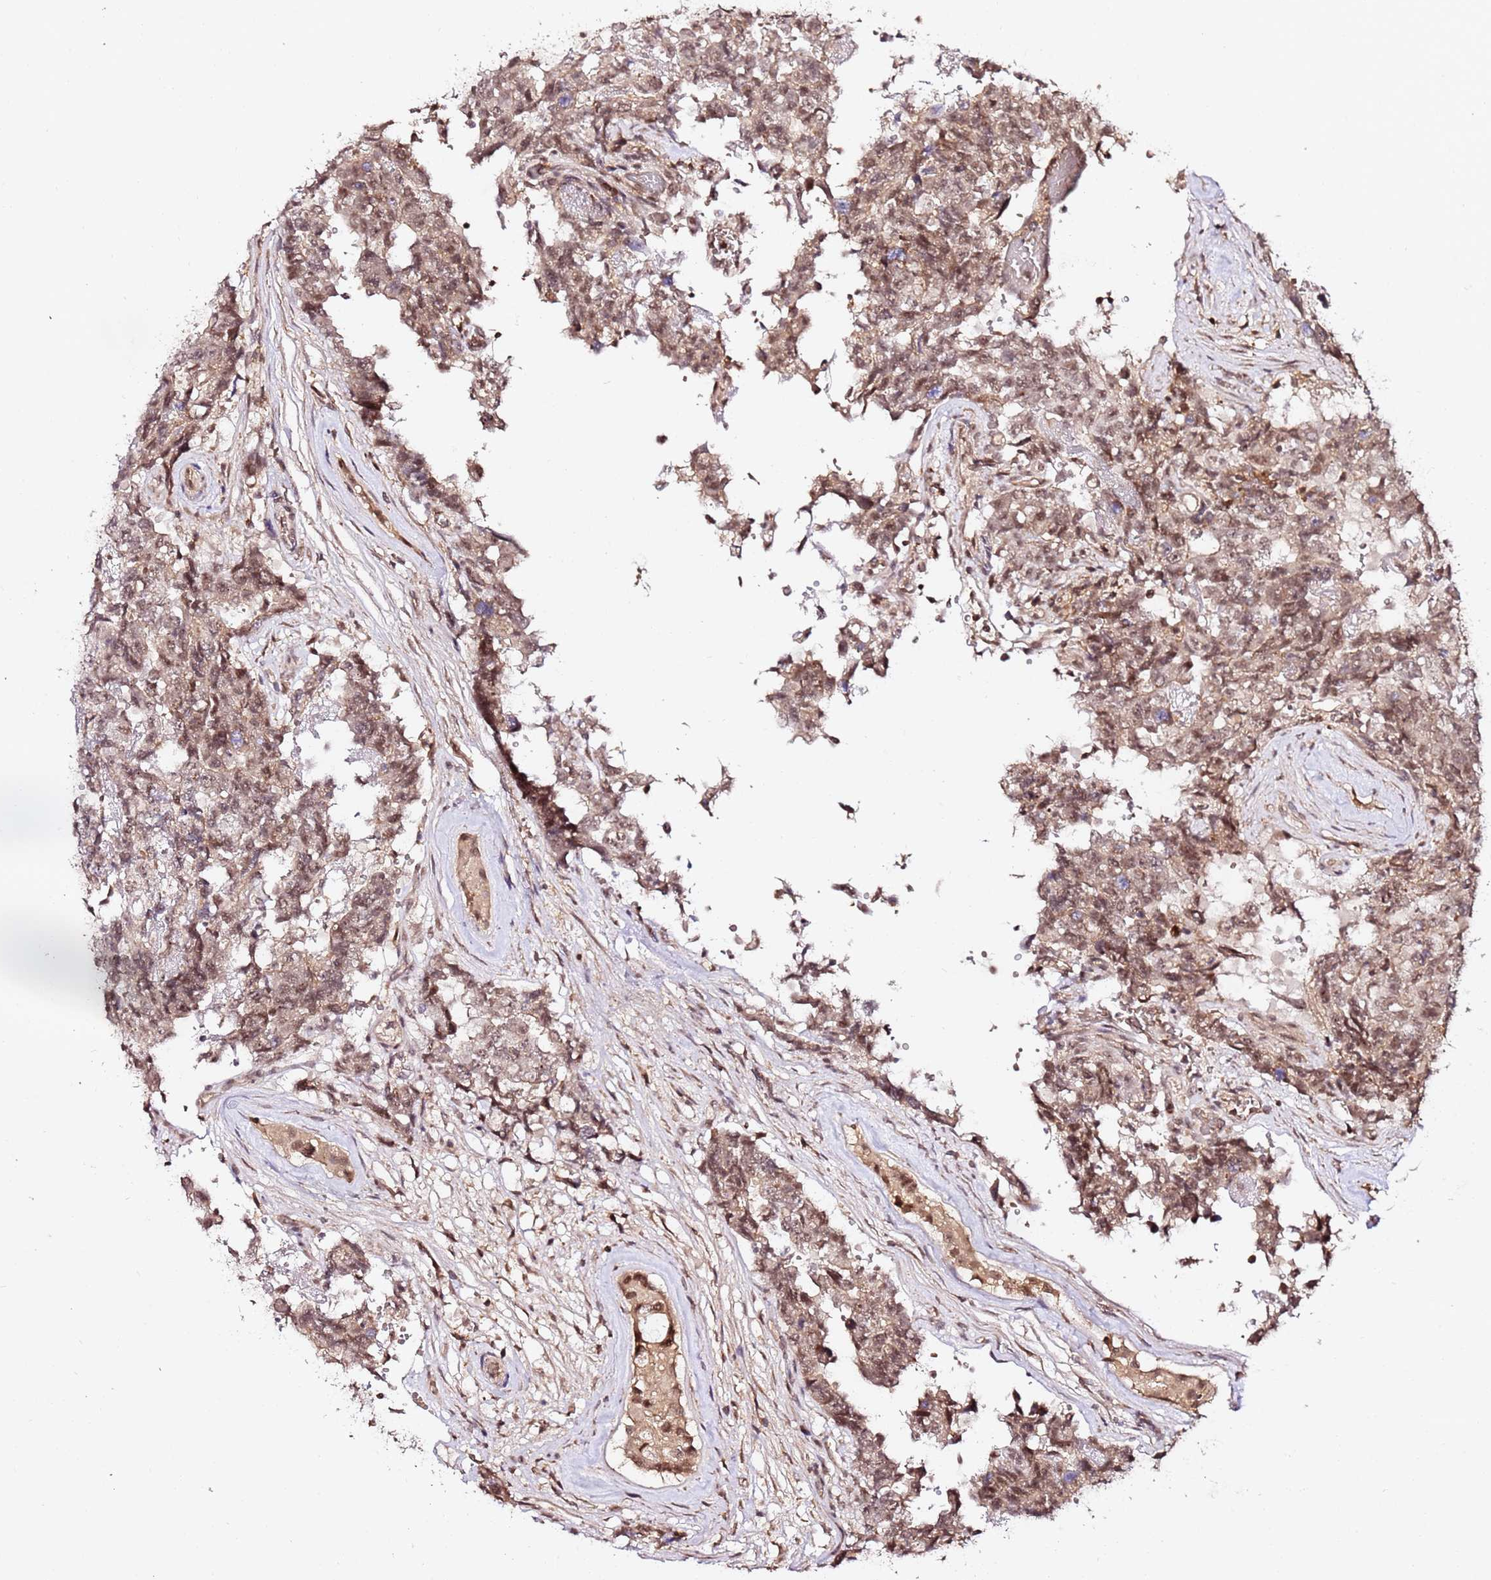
{"staining": {"intensity": "moderate", "quantity": ">75%", "location": "nuclear"}, "tissue": "testis cancer", "cell_type": "Tumor cells", "image_type": "cancer", "snomed": [{"axis": "morphology", "description": "Normal tissue, NOS"}, {"axis": "morphology", "description": "Carcinoma, Embryonal, NOS"}, {"axis": "topography", "description": "Testis"}, {"axis": "topography", "description": "Epididymis"}], "caption": "Immunohistochemistry (IHC) of testis cancer (embryonal carcinoma) exhibits medium levels of moderate nuclear positivity in about >75% of tumor cells.", "gene": "OR5V1", "patient": {"sex": "male", "age": 25}}